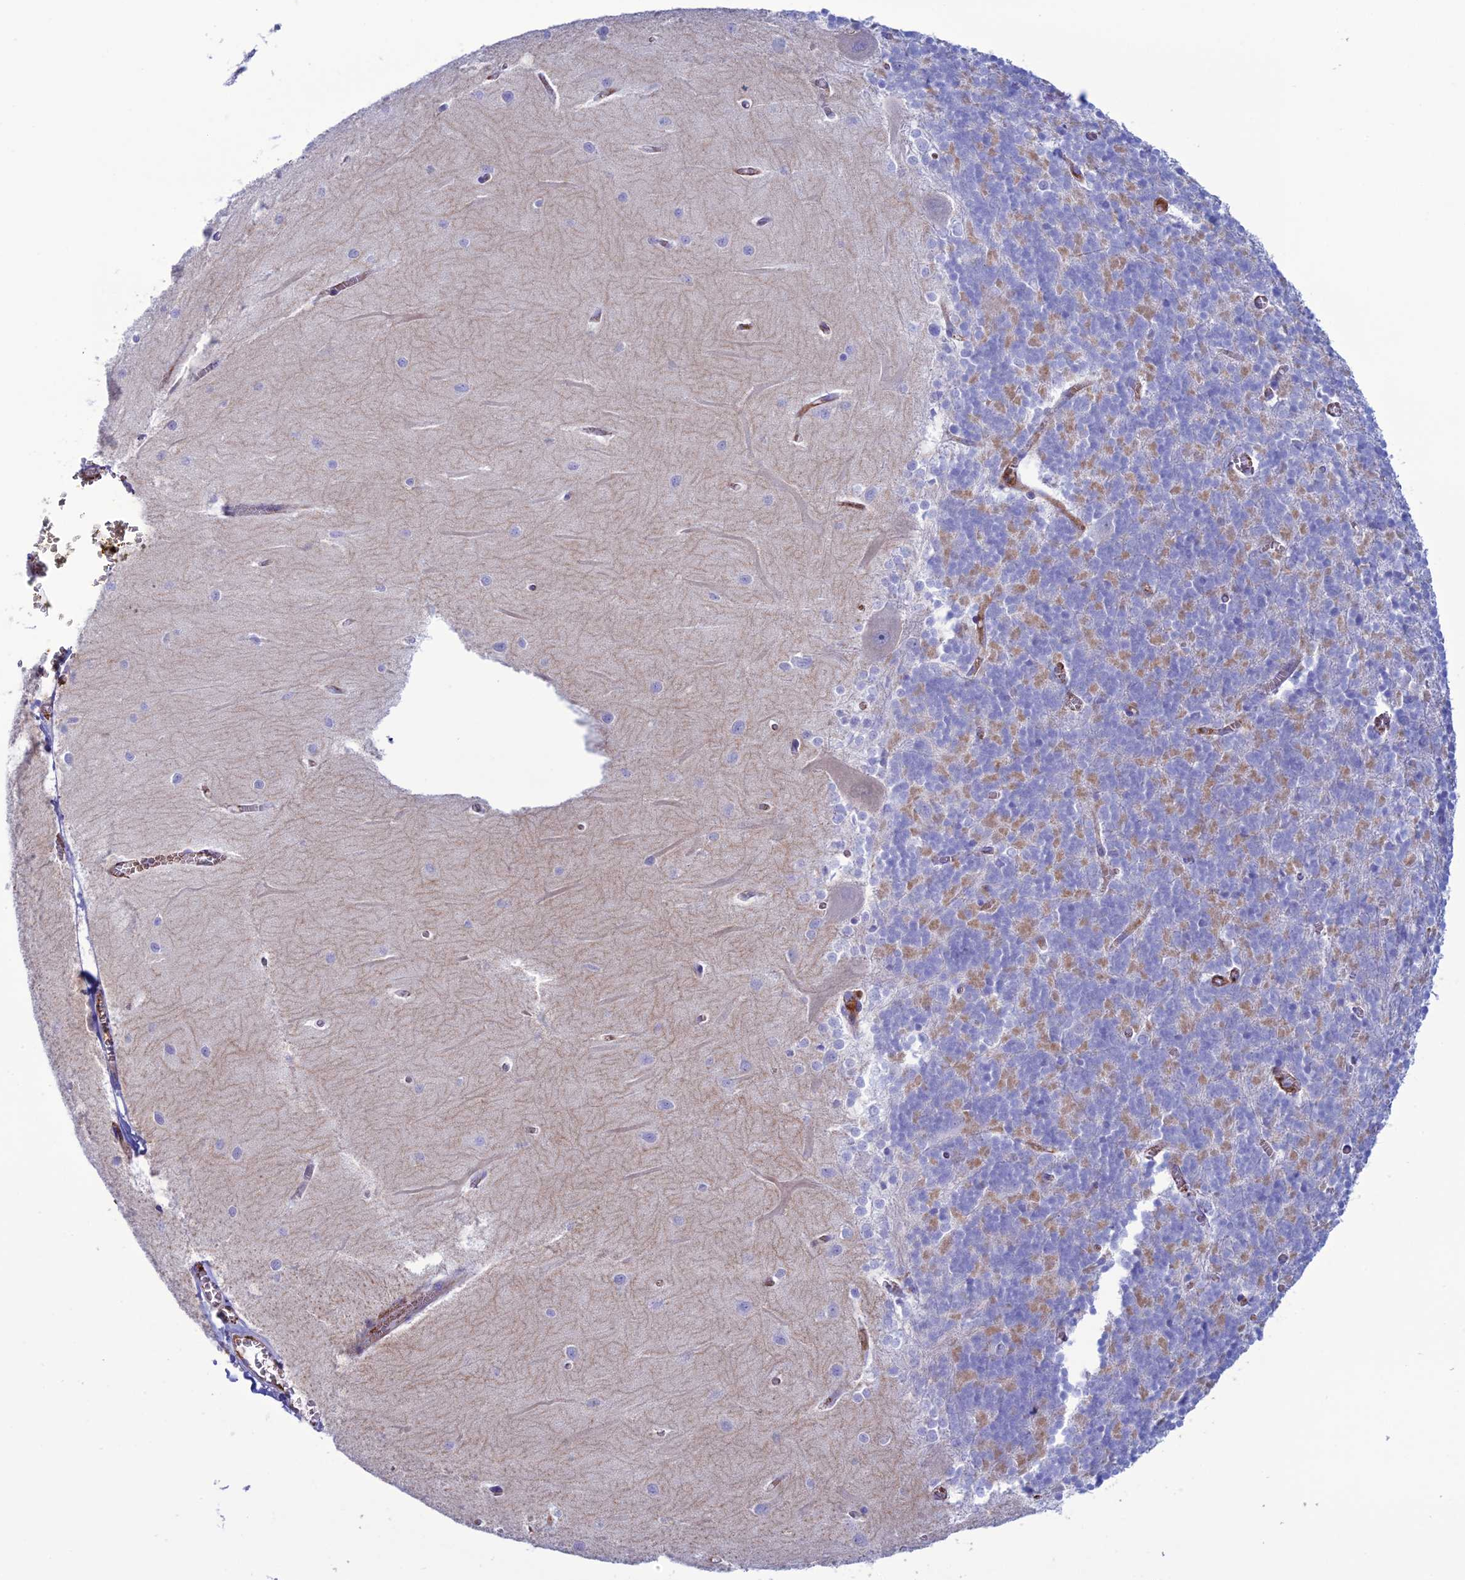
{"staining": {"intensity": "negative", "quantity": "none", "location": "none"}, "tissue": "cerebellum", "cell_type": "Cells in granular layer", "image_type": "normal", "snomed": [{"axis": "morphology", "description": "Normal tissue, NOS"}, {"axis": "topography", "description": "Cerebellum"}], "caption": "Micrograph shows no protein expression in cells in granular layer of unremarkable cerebellum.", "gene": "CDC42EP5", "patient": {"sex": "male", "age": 37}}